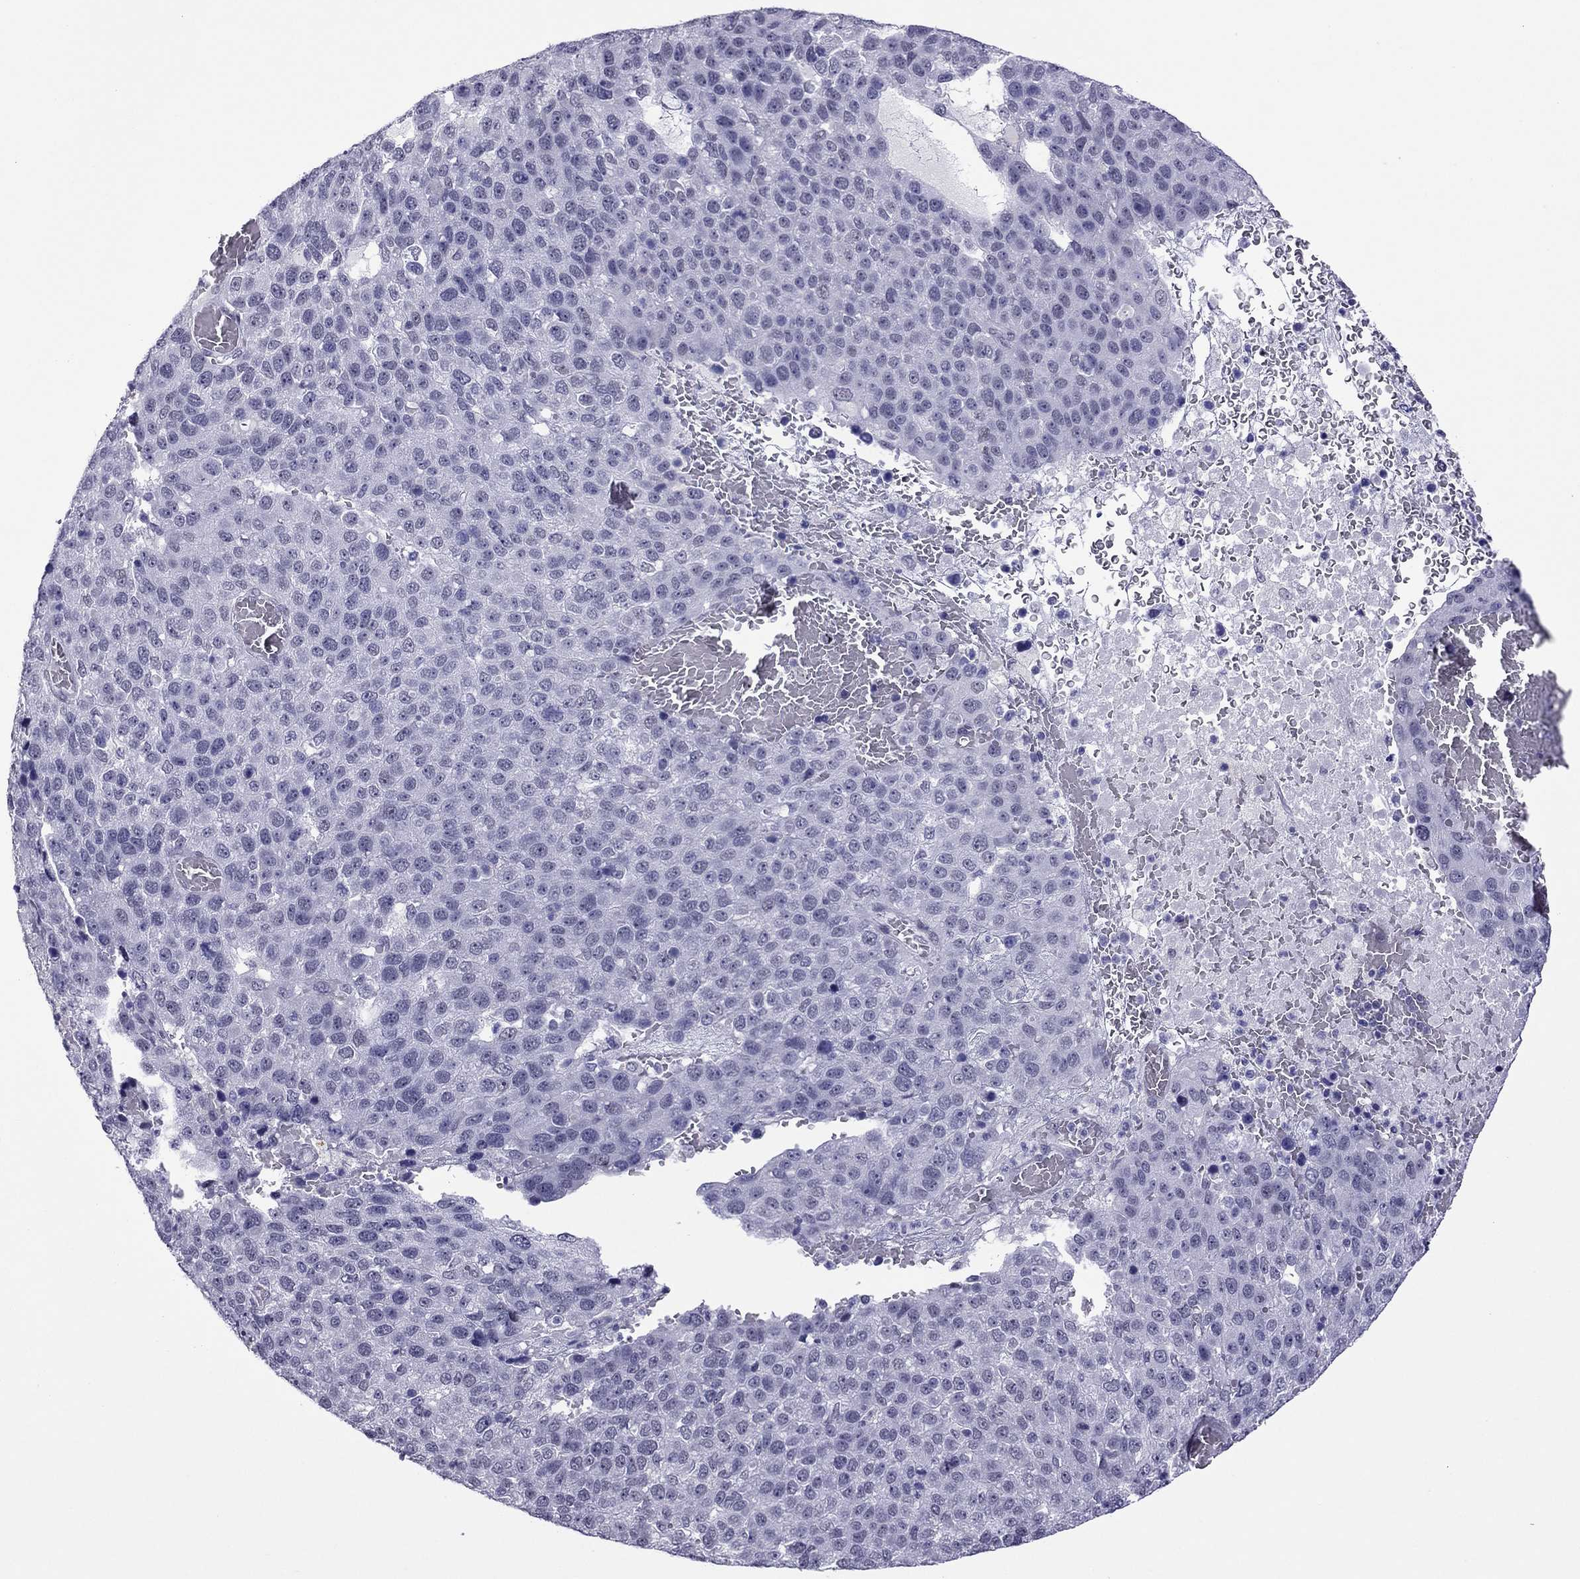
{"staining": {"intensity": "negative", "quantity": "none", "location": "none"}, "tissue": "pancreatic cancer", "cell_type": "Tumor cells", "image_type": "cancer", "snomed": [{"axis": "morphology", "description": "Adenocarcinoma, NOS"}, {"axis": "topography", "description": "Pancreas"}], "caption": "Tumor cells show no significant protein staining in adenocarcinoma (pancreatic).", "gene": "ZNF646", "patient": {"sex": "female", "age": 61}}